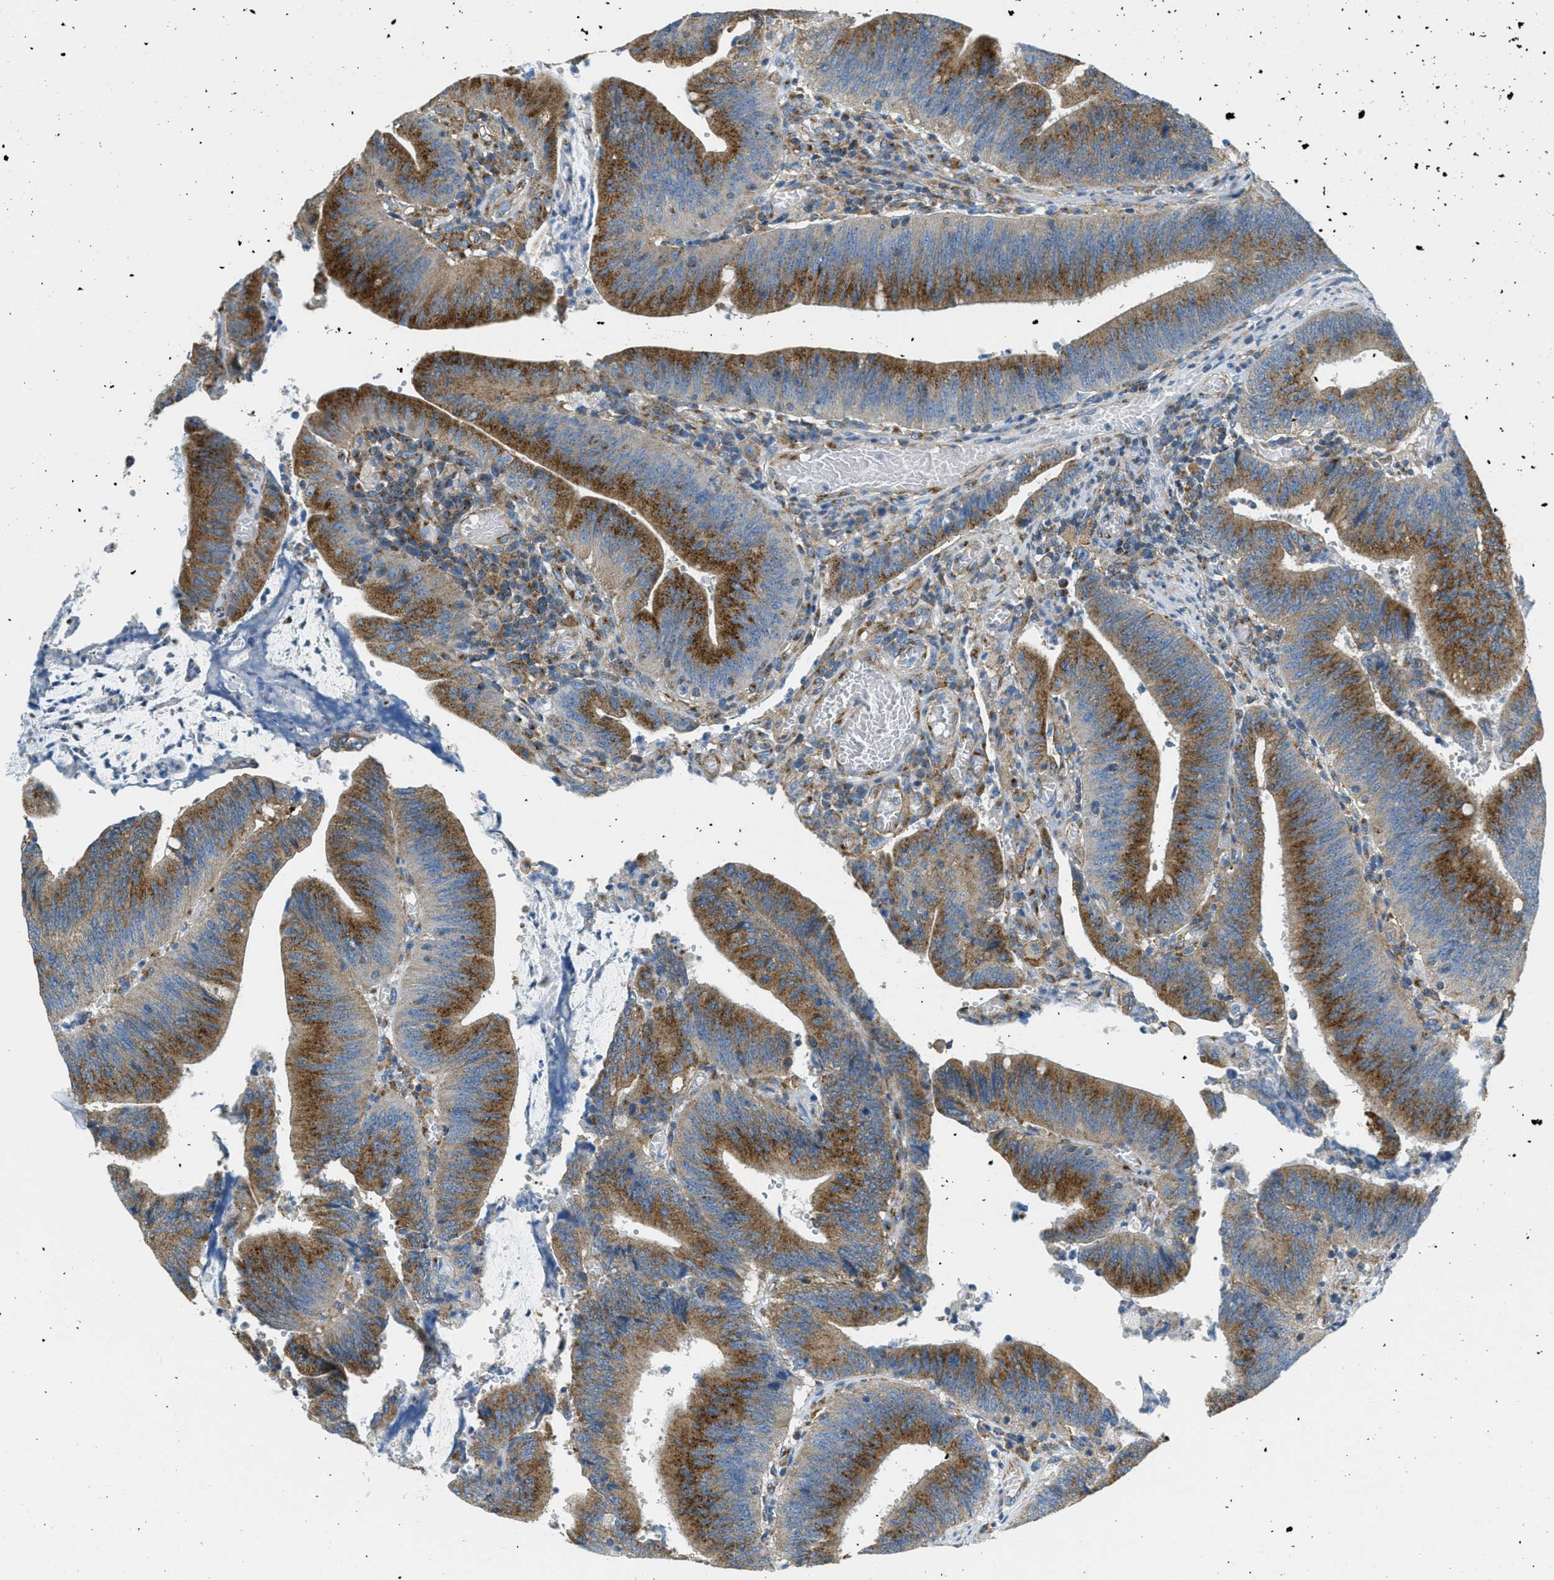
{"staining": {"intensity": "strong", "quantity": ">75%", "location": "cytoplasmic/membranous"}, "tissue": "colorectal cancer", "cell_type": "Tumor cells", "image_type": "cancer", "snomed": [{"axis": "morphology", "description": "Normal tissue, NOS"}, {"axis": "morphology", "description": "Adenocarcinoma, NOS"}, {"axis": "topography", "description": "Rectum"}], "caption": "Immunohistochemical staining of human colorectal adenocarcinoma displays high levels of strong cytoplasmic/membranous expression in about >75% of tumor cells.", "gene": "AP2B1", "patient": {"sex": "female", "age": 66}}